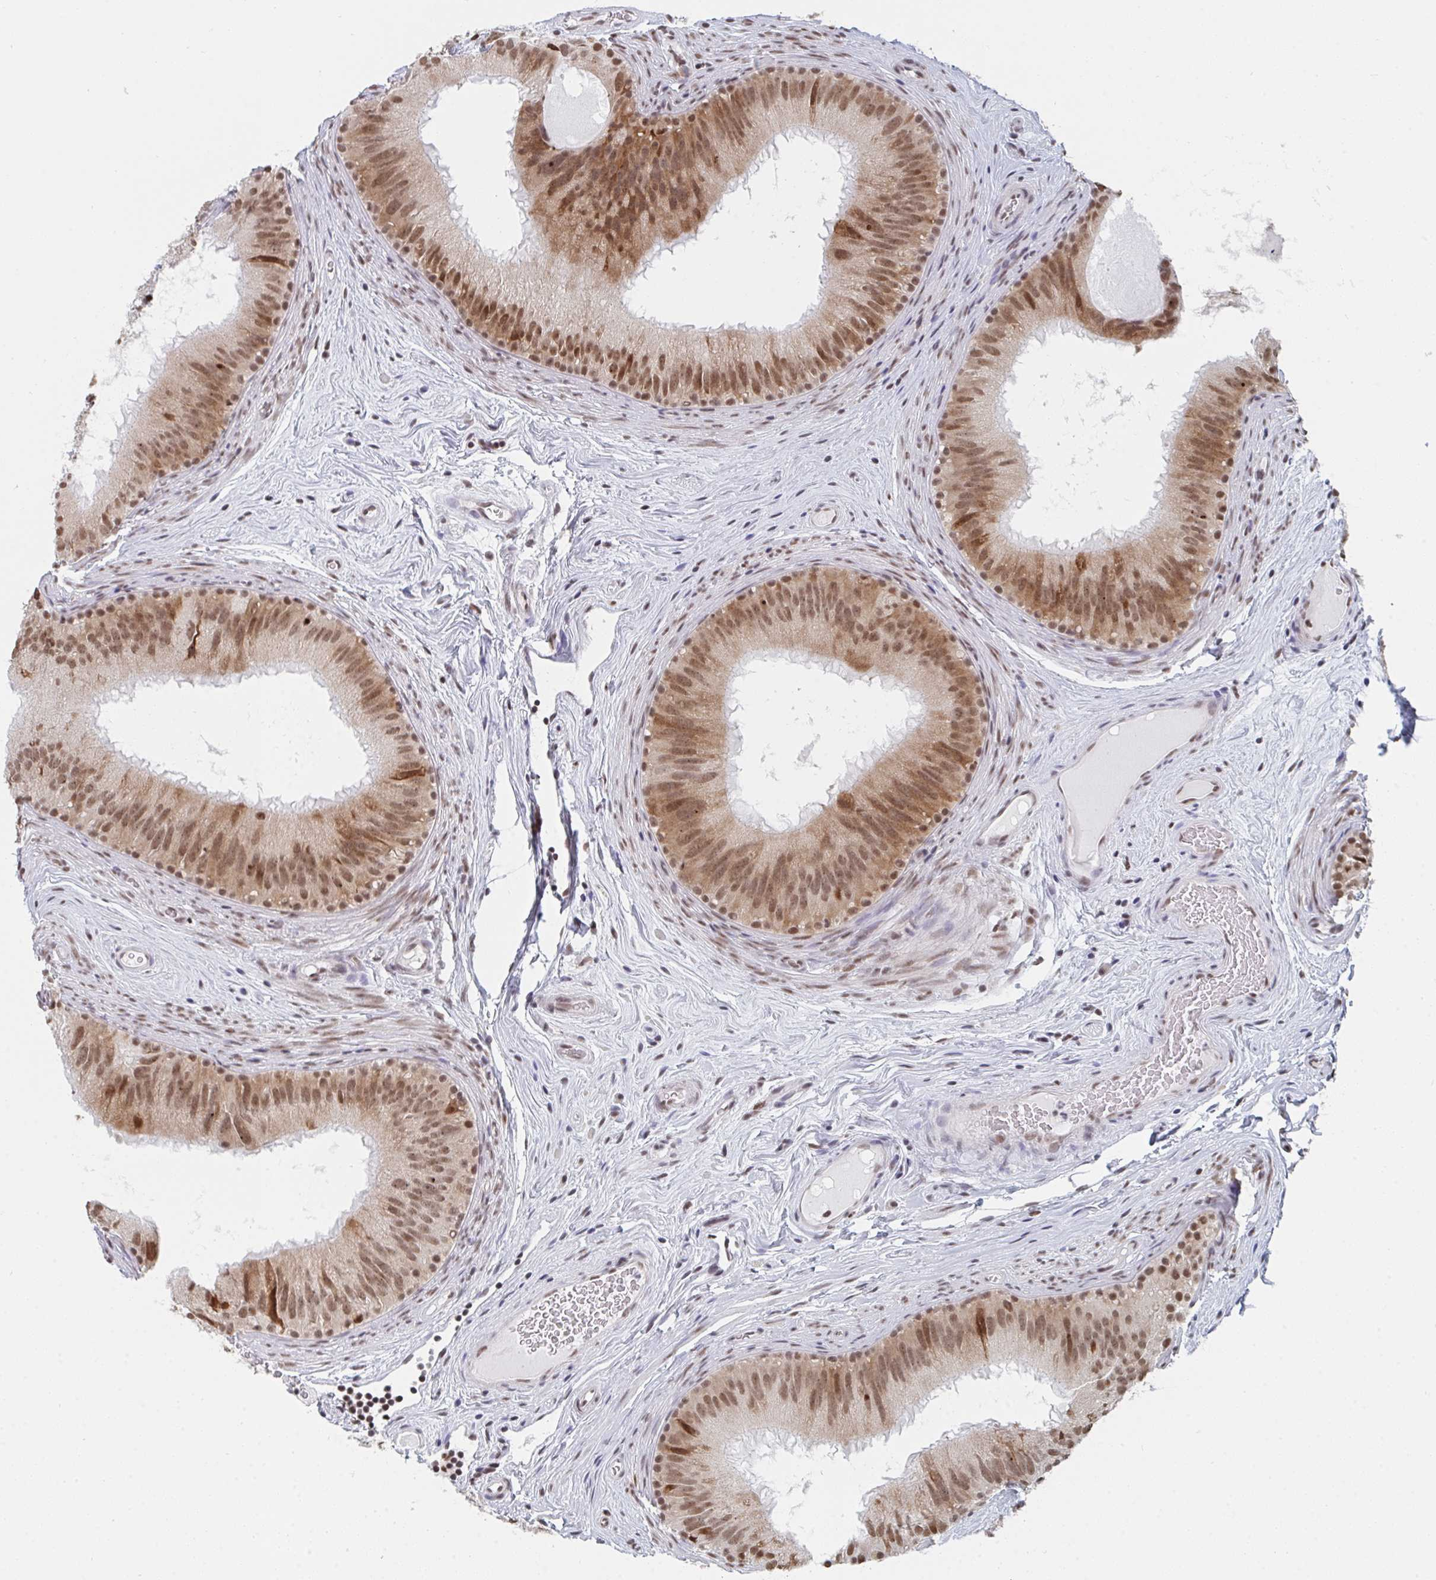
{"staining": {"intensity": "moderate", "quantity": ">75%", "location": "cytoplasmic/membranous,nuclear"}, "tissue": "epididymis", "cell_type": "Glandular cells", "image_type": "normal", "snomed": [{"axis": "morphology", "description": "Normal tissue, NOS"}, {"axis": "topography", "description": "Epididymis"}], "caption": "Immunohistochemical staining of benign human epididymis exhibits >75% levels of moderate cytoplasmic/membranous,nuclear protein positivity in about >75% of glandular cells. Nuclei are stained in blue.", "gene": "MBNL1", "patient": {"sex": "male", "age": 44}}